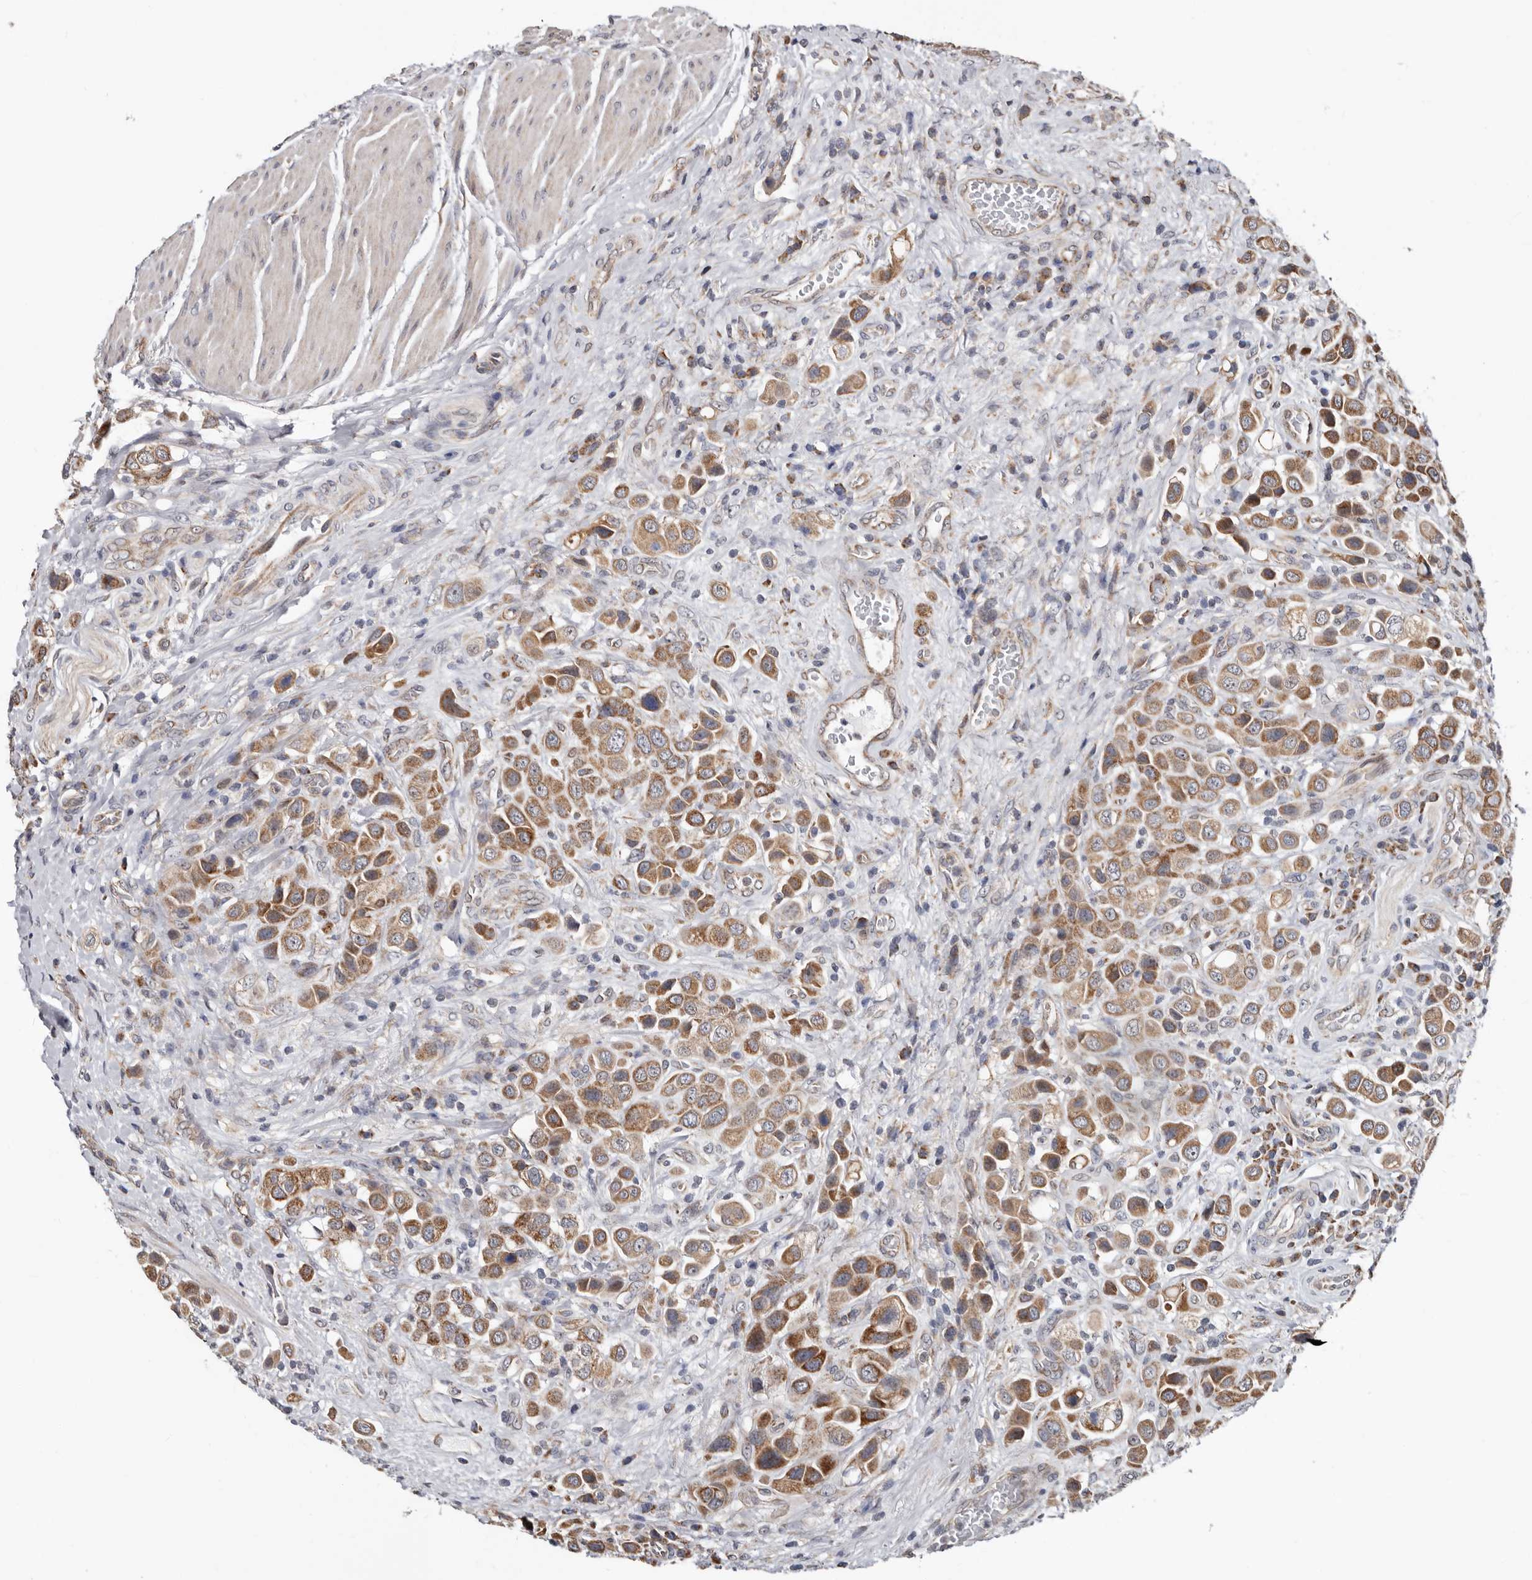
{"staining": {"intensity": "moderate", "quantity": ">75%", "location": "cytoplasmic/membranous"}, "tissue": "urothelial cancer", "cell_type": "Tumor cells", "image_type": "cancer", "snomed": [{"axis": "morphology", "description": "Urothelial carcinoma, High grade"}, {"axis": "topography", "description": "Urinary bladder"}], "caption": "Protein positivity by immunohistochemistry displays moderate cytoplasmic/membranous positivity in approximately >75% of tumor cells in urothelial carcinoma (high-grade).", "gene": "MRPL18", "patient": {"sex": "male", "age": 50}}